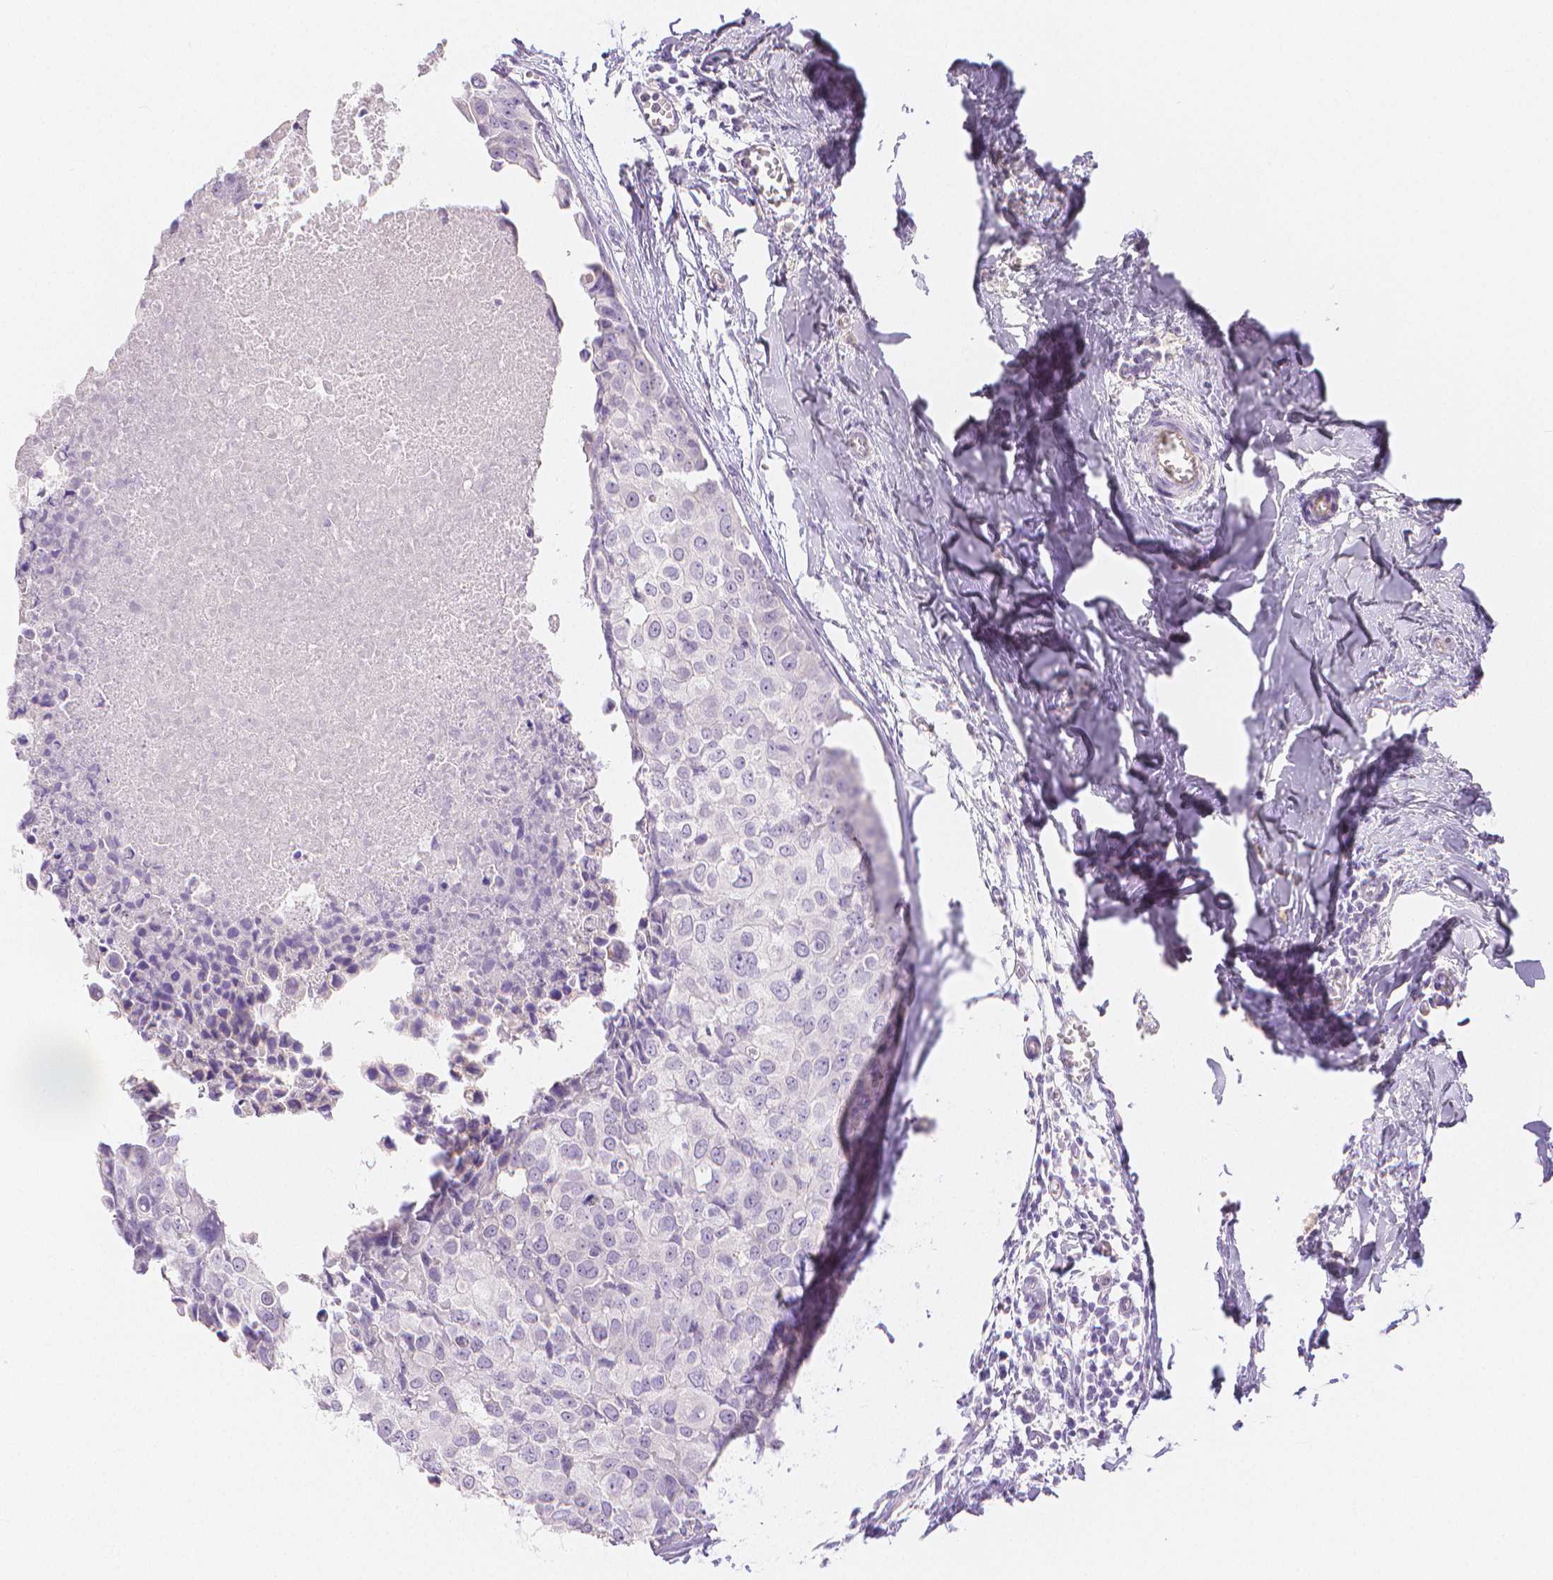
{"staining": {"intensity": "negative", "quantity": "none", "location": "none"}, "tissue": "breast cancer", "cell_type": "Tumor cells", "image_type": "cancer", "snomed": [{"axis": "morphology", "description": "Duct carcinoma"}, {"axis": "topography", "description": "Breast"}], "caption": "A high-resolution image shows immunohistochemistry staining of invasive ductal carcinoma (breast), which shows no significant expression in tumor cells.", "gene": "SLC27A5", "patient": {"sex": "female", "age": 38}}